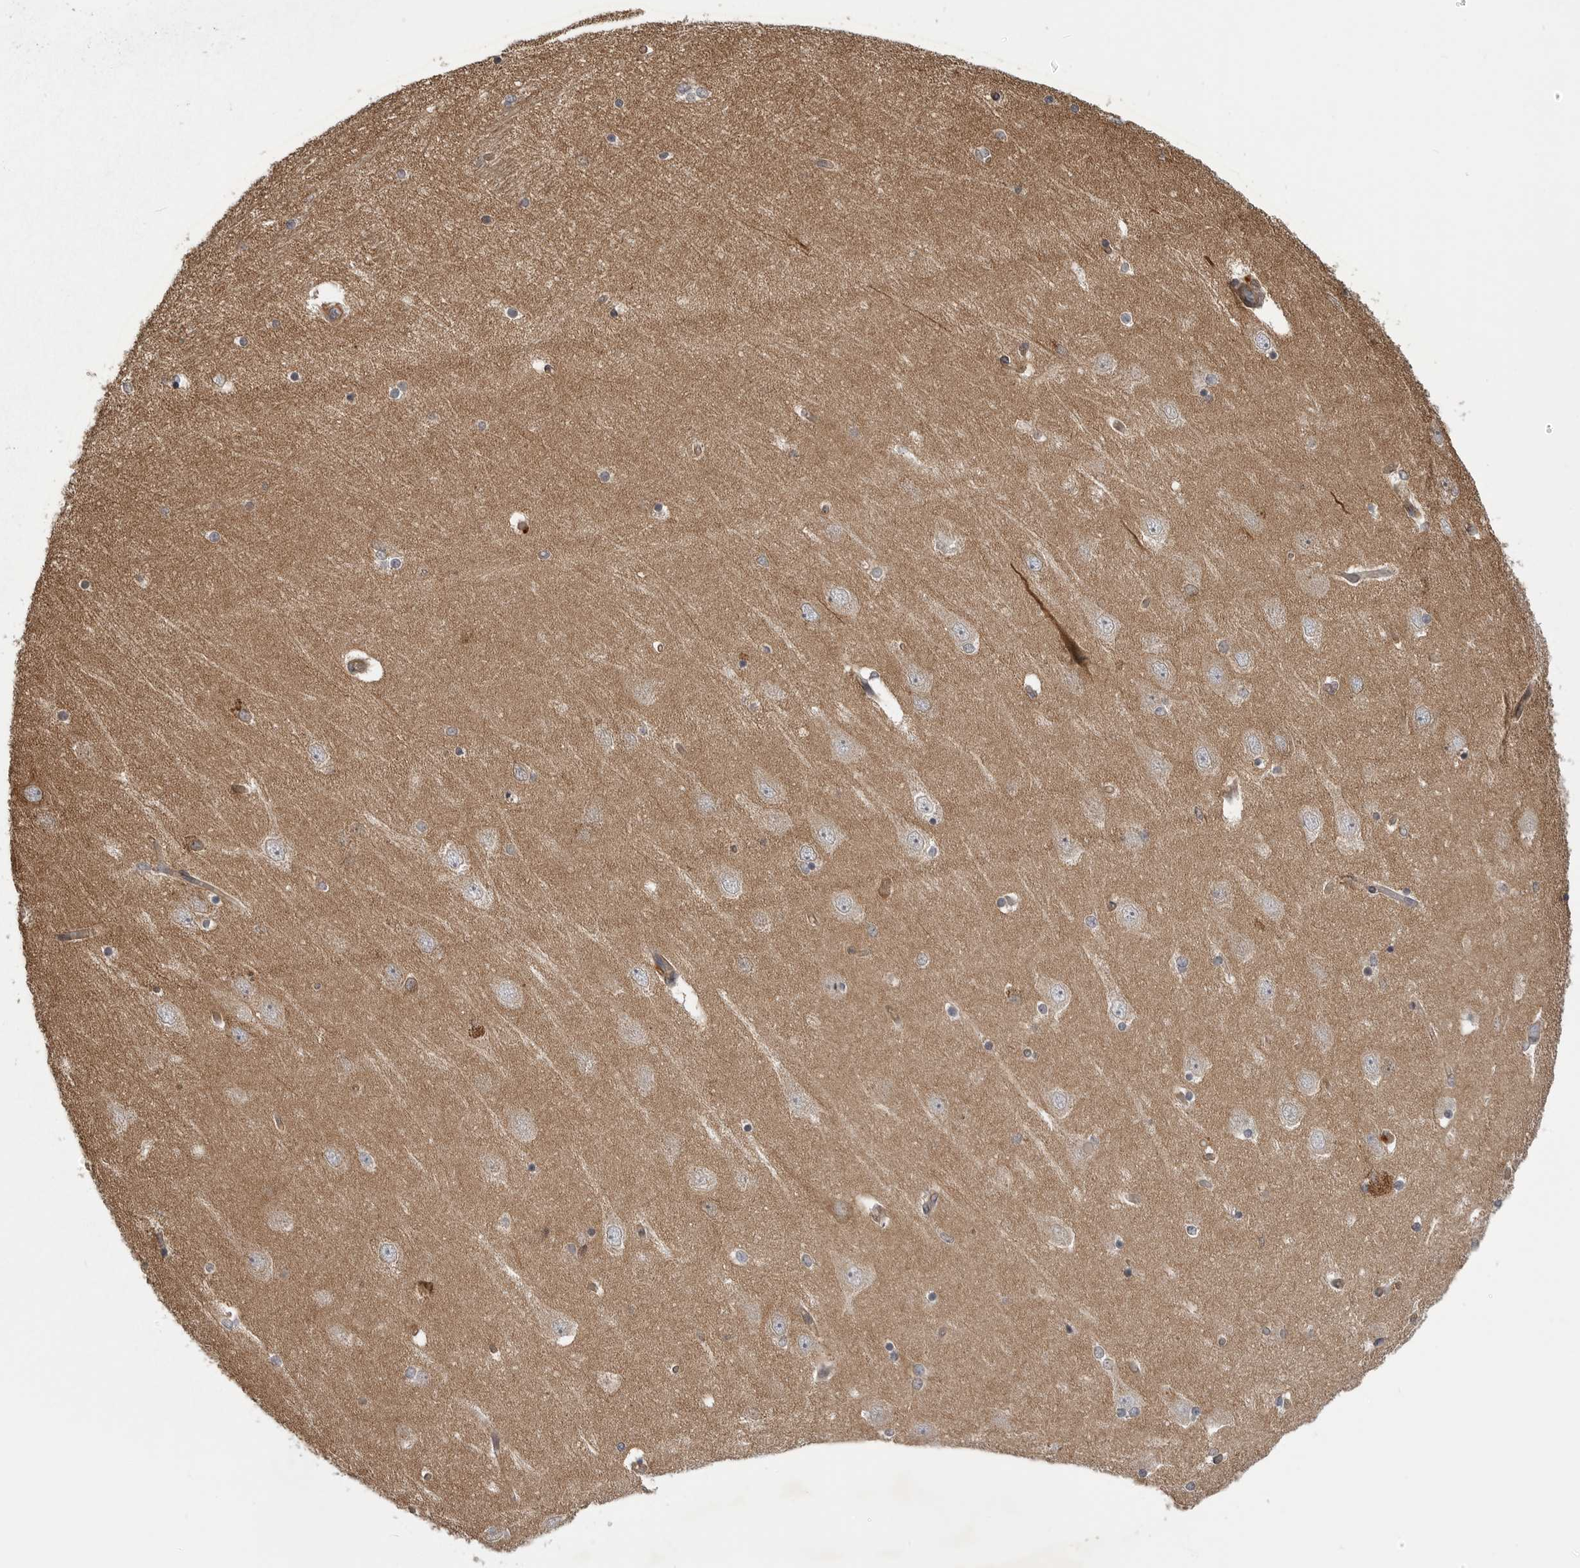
{"staining": {"intensity": "moderate", "quantity": "<25%", "location": "cytoplasmic/membranous"}, "tissue": "hippocampus", "cell_type": "Glial cells", "image_type": "normal", "snomed": [{"axis": "morphology", "description": "Normal tissue, NOS"}, {"axis": "topography", "description": "Hippocampus"}], "caption": "Protein staining by immunohistochemistry (IHC) demonstrates moderate cytoplasmic/membranous positivity in approximately <25% of glial cells in unremarkable hippocampus.", "gene": "LRRC45", "patient": {"sex": "female", "age": 54}}